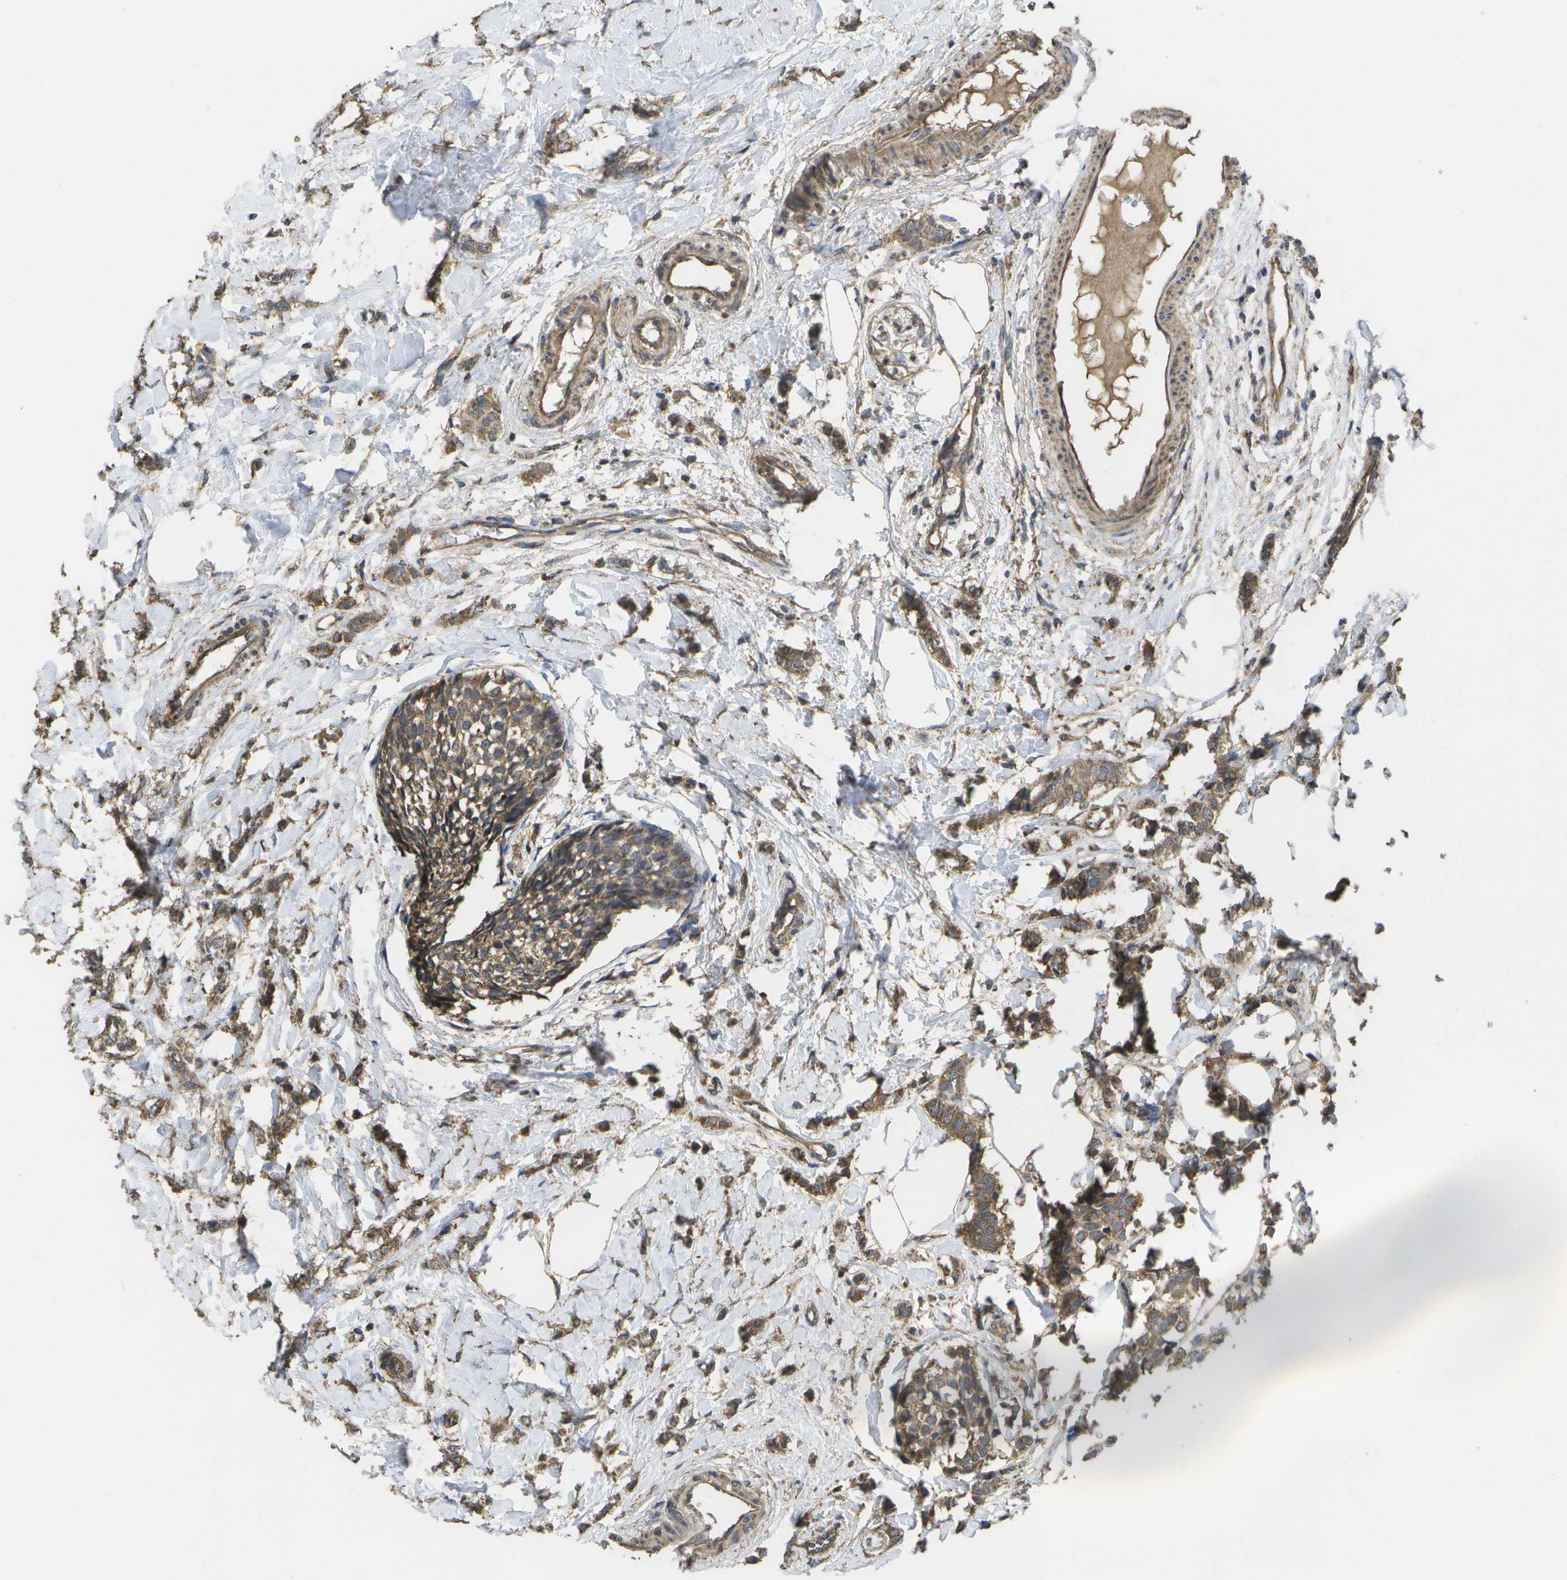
{"staining": {"intensity": "moderate", "quantity": ">75%", "location": "cytoplasmic/membranous"}, "tissue": "breast cancer", "cell_type": "Tumor cells", "image_type": "cancer", "snomed": [{"axis": "morphology", "description": "Lobular carcinoma, in situ"}, {"axis": "morphology", "description": "Lobular carcinoma"}, {"axis": "topography", "description": "Breast"}], "caption": "Immunohistochemical staining of human breast lobular carcinoma demonstrates medium levels of moderate cytoplasmic/membranous positivity in about >75% of tumor cells.", "gene": "SACS", "patient": {"sex": "female", "age": 41}}